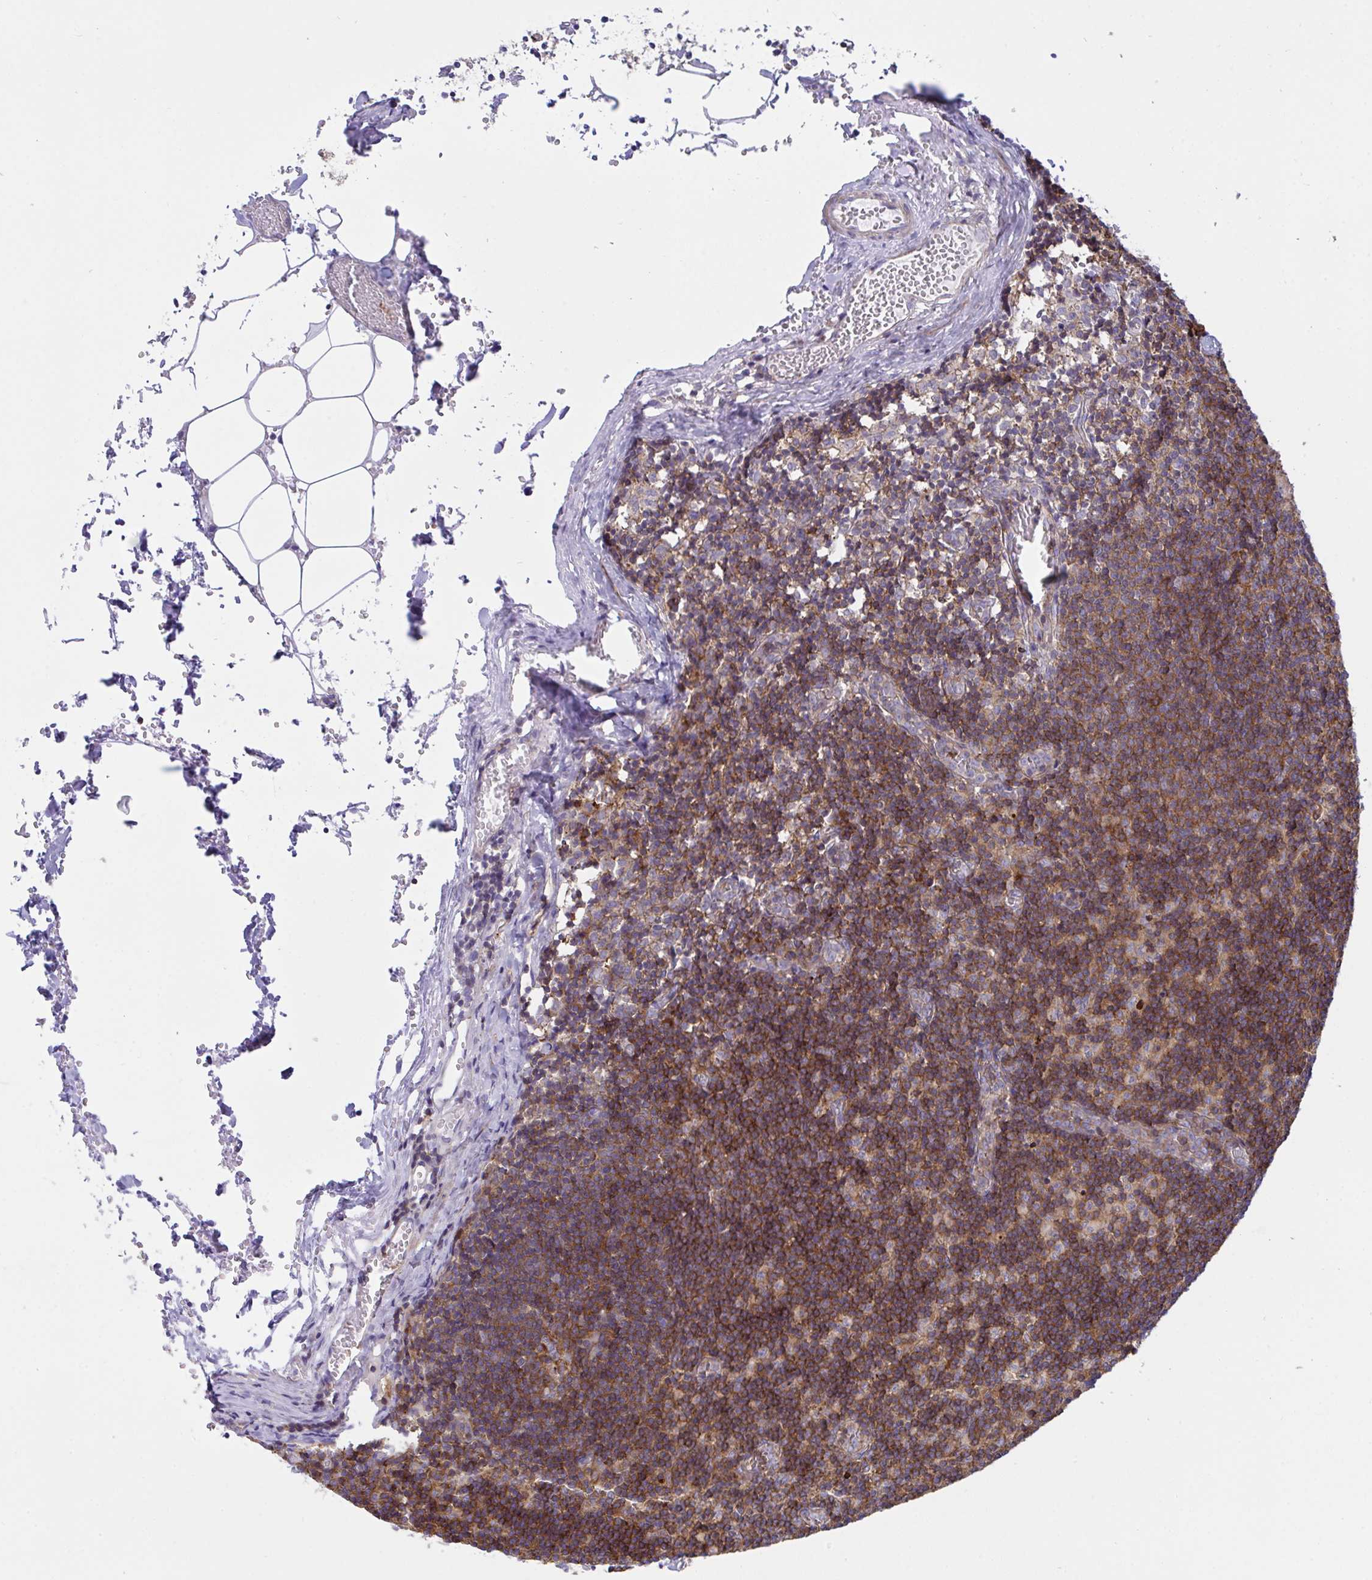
{"staining": {"intensity": "moderate", "quantity": ">75%", "location": "cytoplasmic/membranous"}, "tissue": "lymph node", "cell_type": "Germinal center cells", "image_type": "normal", "snomed": [{"axis": "morphology", "description": "Normal tissue, NOS"}, {"axis": "topography", "description": "Lymph node"}], "caption": "Brown immunohistochemical staining in benign lymph node displays moderate cytoplasmic/membranous expression in about >75% of germinal center cells. The protein is shown in brown color, while the nuclei are stained blue.", "gene": "PPIH", "patient": {"sex": "female", "age": 31}}